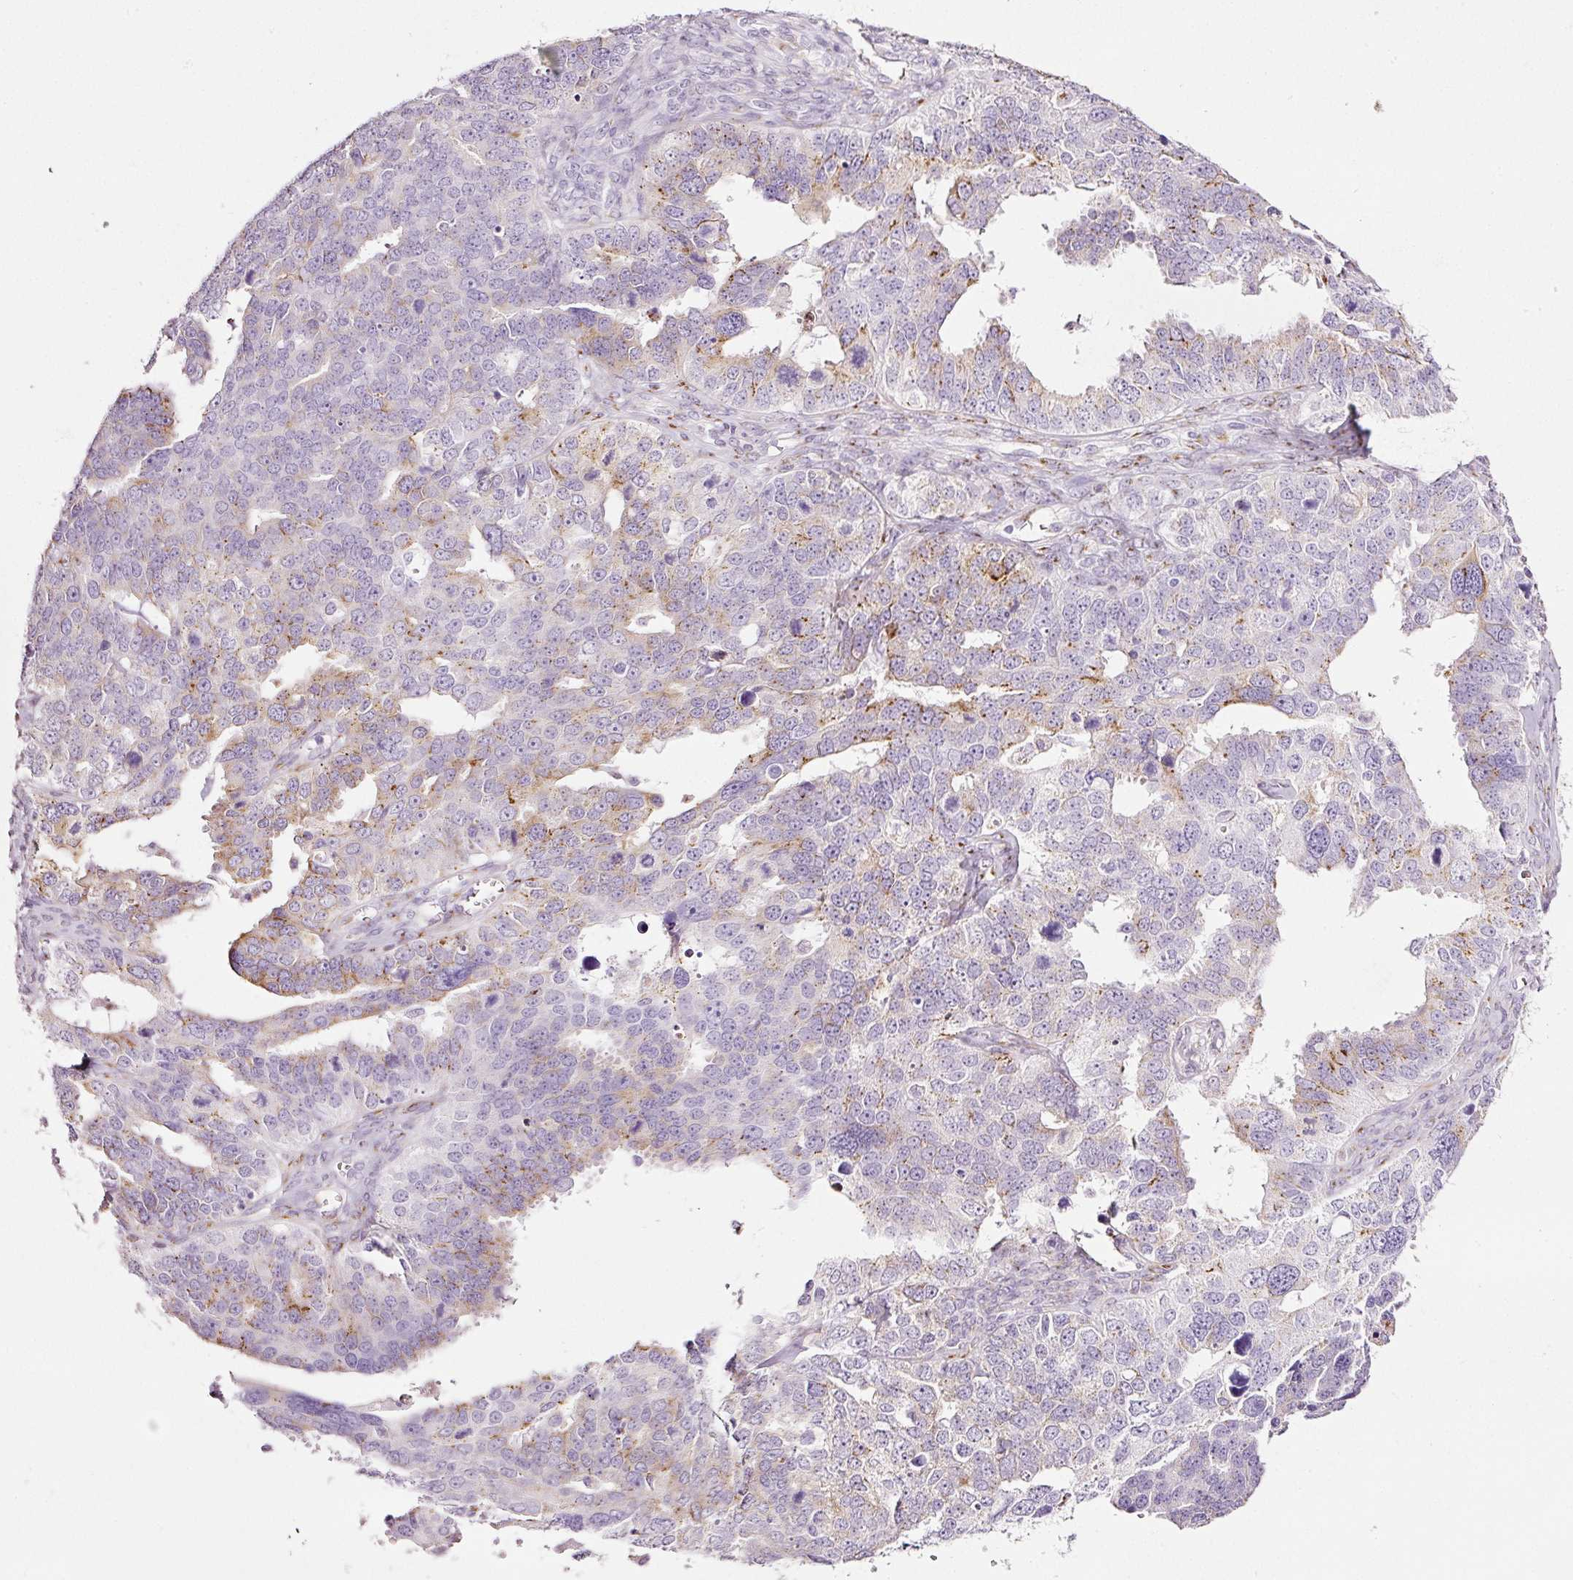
{"staining": {"intensity": "moderate", "quantity": "<25%", "location": "cytoplasmic/membranous"}, "tissue": "ovarian cancer", "cell_type": "Tumor cells", "image_type": "cancer", "snomed": [{"axis": "morphology", "description": "Cystadenocarcinoma, serous, NOS"}, {"axis": "topography", "description": "Ovary"}], "caption": "An image showing moderate cytoplasmic/membranous staining in approximately <25% of tumor cells in serous cystadenocarcinoma (ovarian), as visualized by brown immunohistochemical staining.", "gene": "SDF4", "patient": {"sex": "female", "age": 76}}